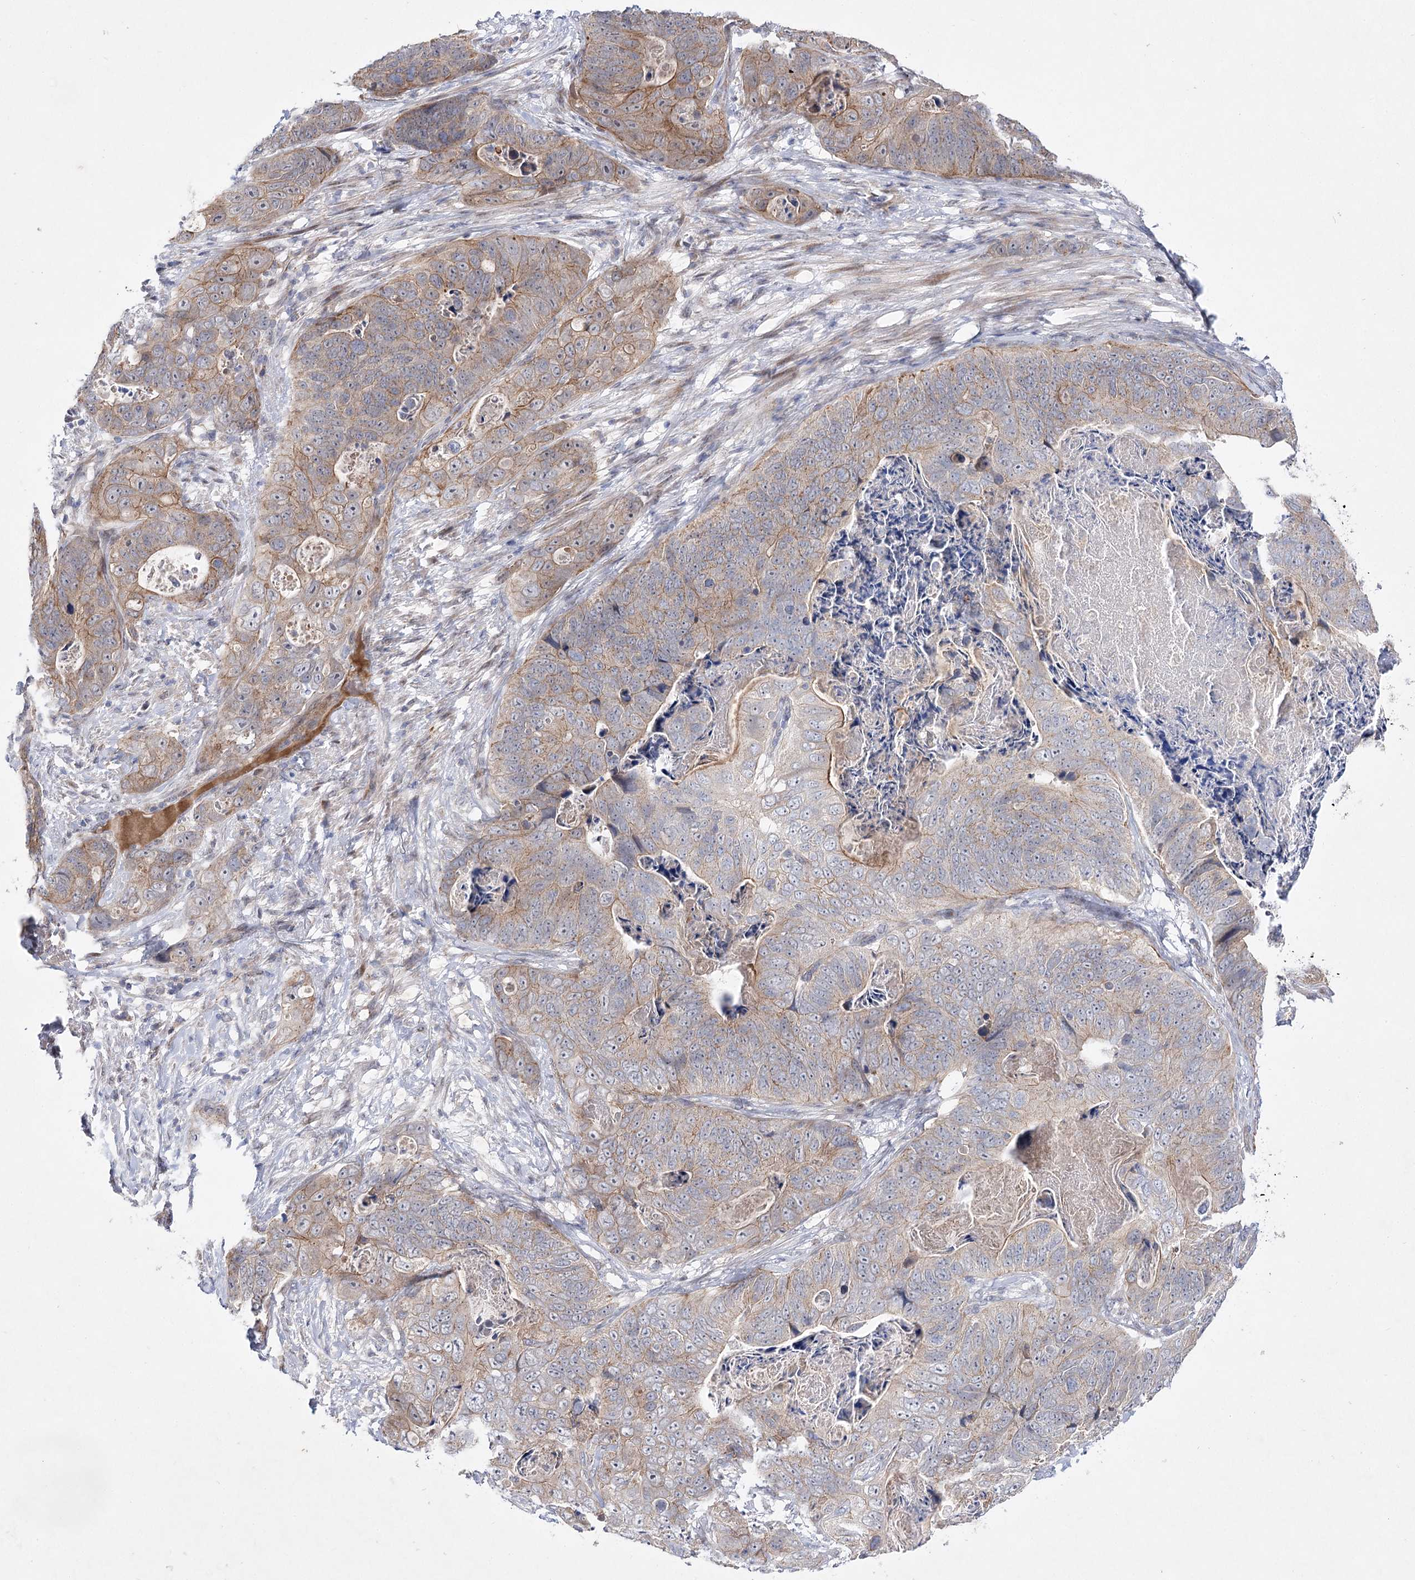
{"staining": {"intensity": "moderate", "quantity": "25%-75%", "location": "cytoplasmic/membranous"}, "tissue": "stomach cancer", "cell_type": "Tumor cells", "image_type": "cancer", "snomed": [{"axis": "morphology", "description": "Normal tissue, NOS"}, {"axis": "morphology", "description": "Adenocarcinoma, NOS"}, {"axis": "topography", "description": "Stomach"}], "caption": "Immunohistochemistry image of neoplastic tissue: adenocarcinoma (stomach) stained using IHC displays medium levels of moderate protein expression localized specifically in the cytoplasmic/membranous of tumor cells, appearing as a cytoplasmic/membranous brown color.", "gene": "ARHGAP32", "patient": {"sex": "female", "age": 89}}